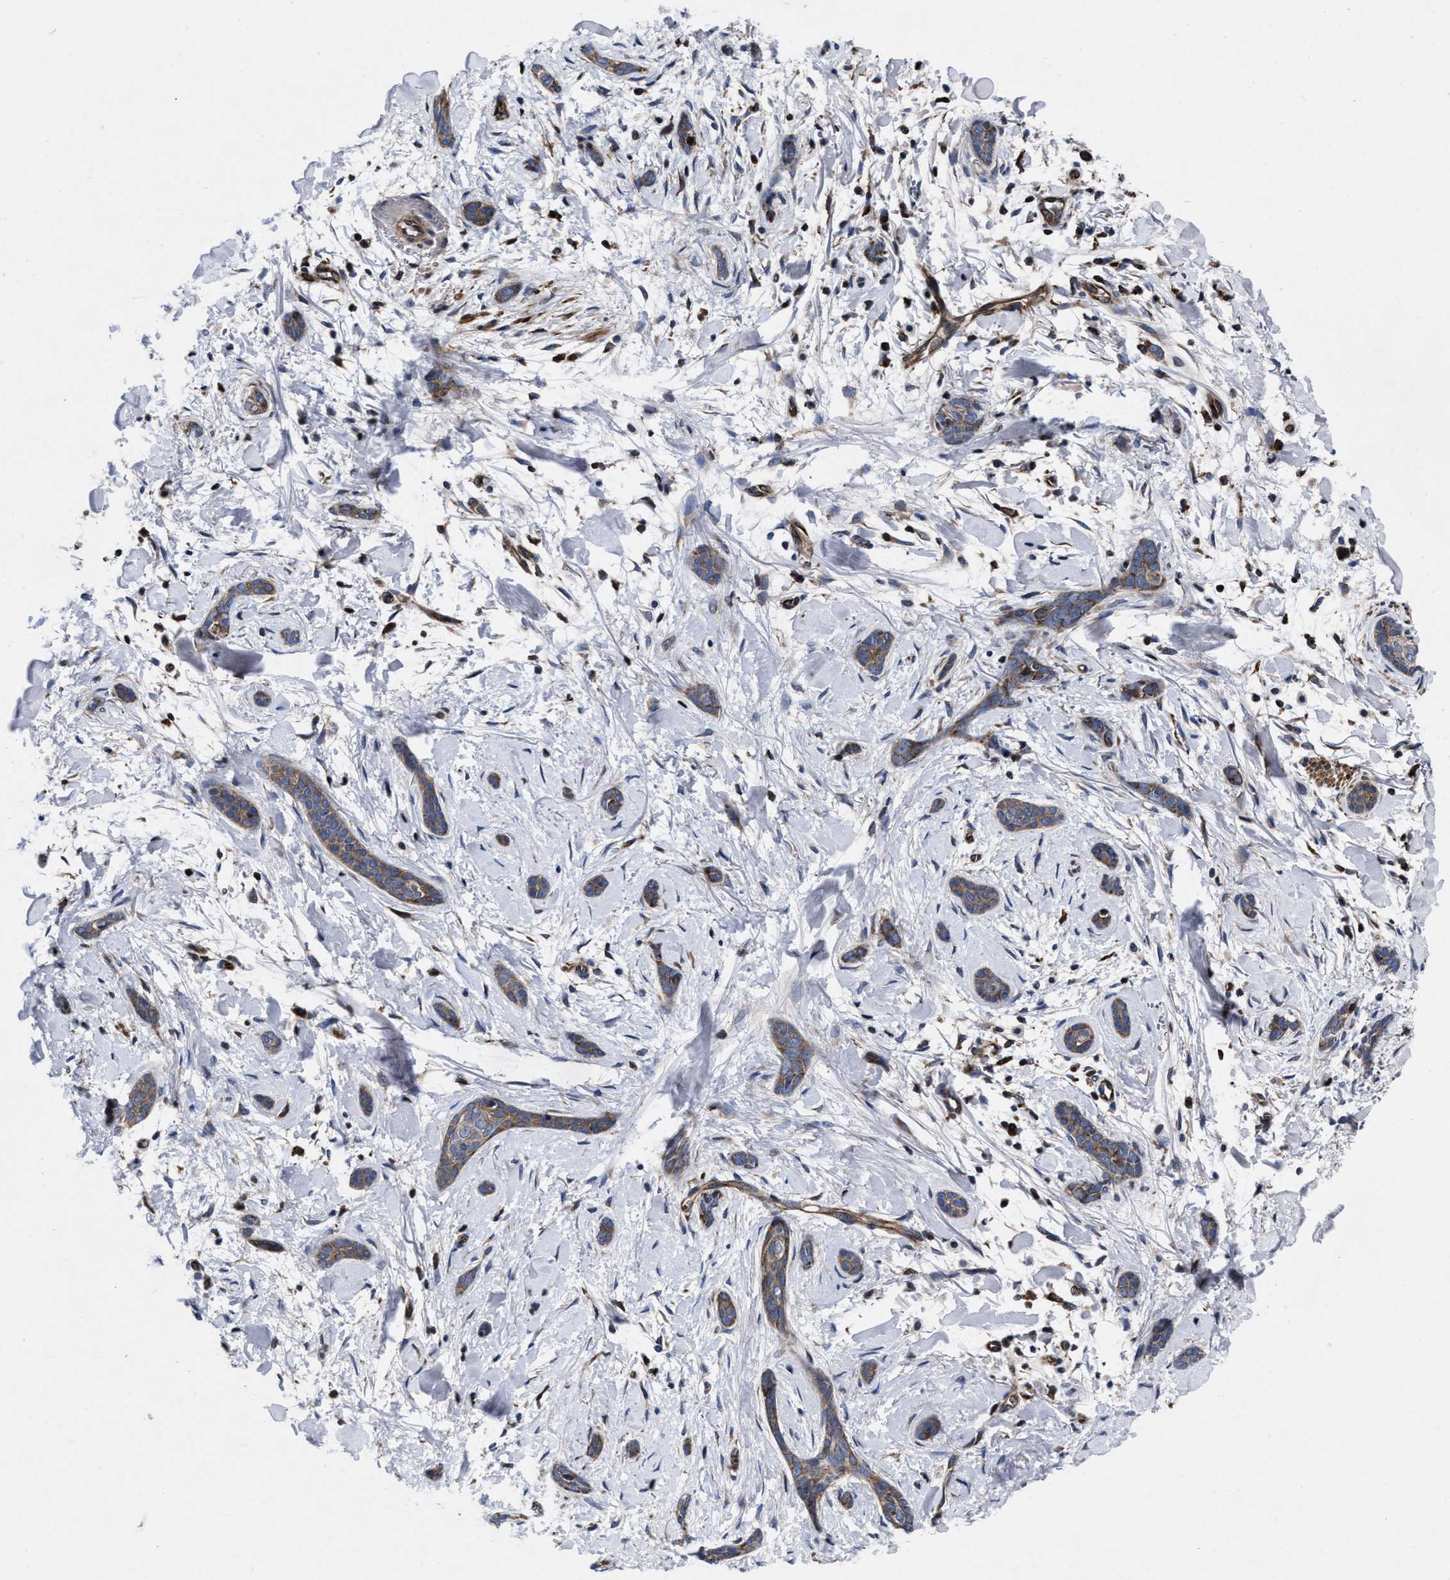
{"staining": {"intensity": "weak", "quantity": ">75%", "location": "cytoplasmic/membranous"}, "tissue": "skin cancer", "cell_type": "Tumor cells", "image_type": "cancer", "snomed": [{"axis": "morphology", "description": "Basal cell carcinoma"}, {"axis": "morphology", "description": "Adnexal tumor, benign"}, {"axis": "topography", "description": "Skin"}], "caption": "Tumor cells exhibit low levels of weak cytoplasmic/membranous positivity in approximately >75% of cells in human skin basal cell carcinoma. Nuclei are stained in blue.", "gene": "MRPL50", "patient": {"sex": "female", "age": 42}}